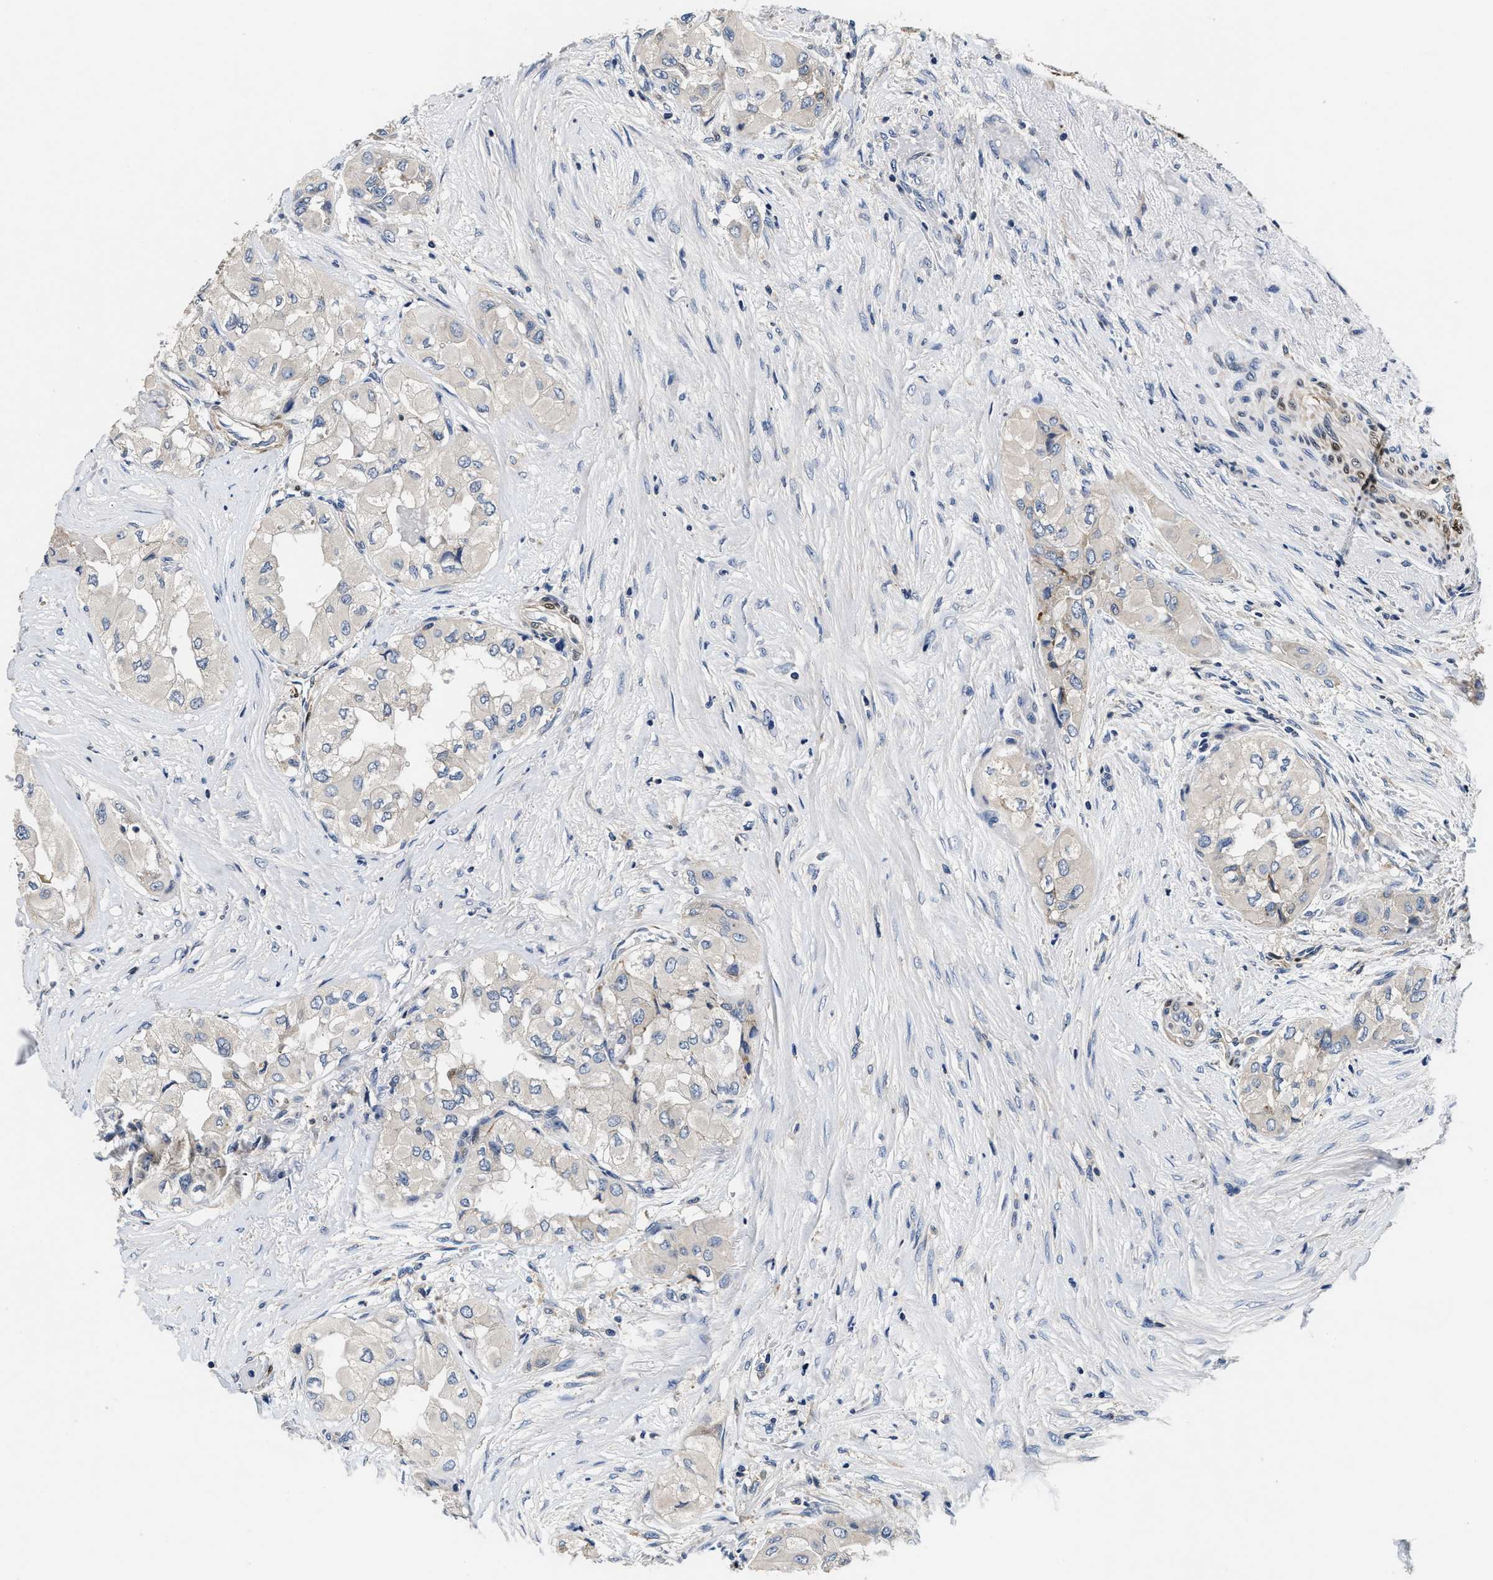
{"staining": {"intensity": "negative", "quantity": "none", "location": "none"}, "tissue": "thyroid cancer", "cell_type": "Tumor cells", "image_type": "cancer", "snomed": [{"axis": "morphology", "description": "Papillary adenocarcinoma, NOS"}, {"axis": "topography", "description": "Thyroid gland"}], "caption": "High magnification brightfield microscopy of thyroid cancer (papillary adenocarcinoma) stained with DAB (3,3'-diaminobenzidine) (brown) and counterstained with hematoxylin (blue): tumor cells show no significant expression. Brightfield microscopy of immunohistochemistry (IHC) stained with DAB (3,3'-diaminobenzidine) (brown) and hematoxylin (blue), captured at high magnification.", "gene": "ANKIB1", "patient": {"sex": "female", "age": 59}}